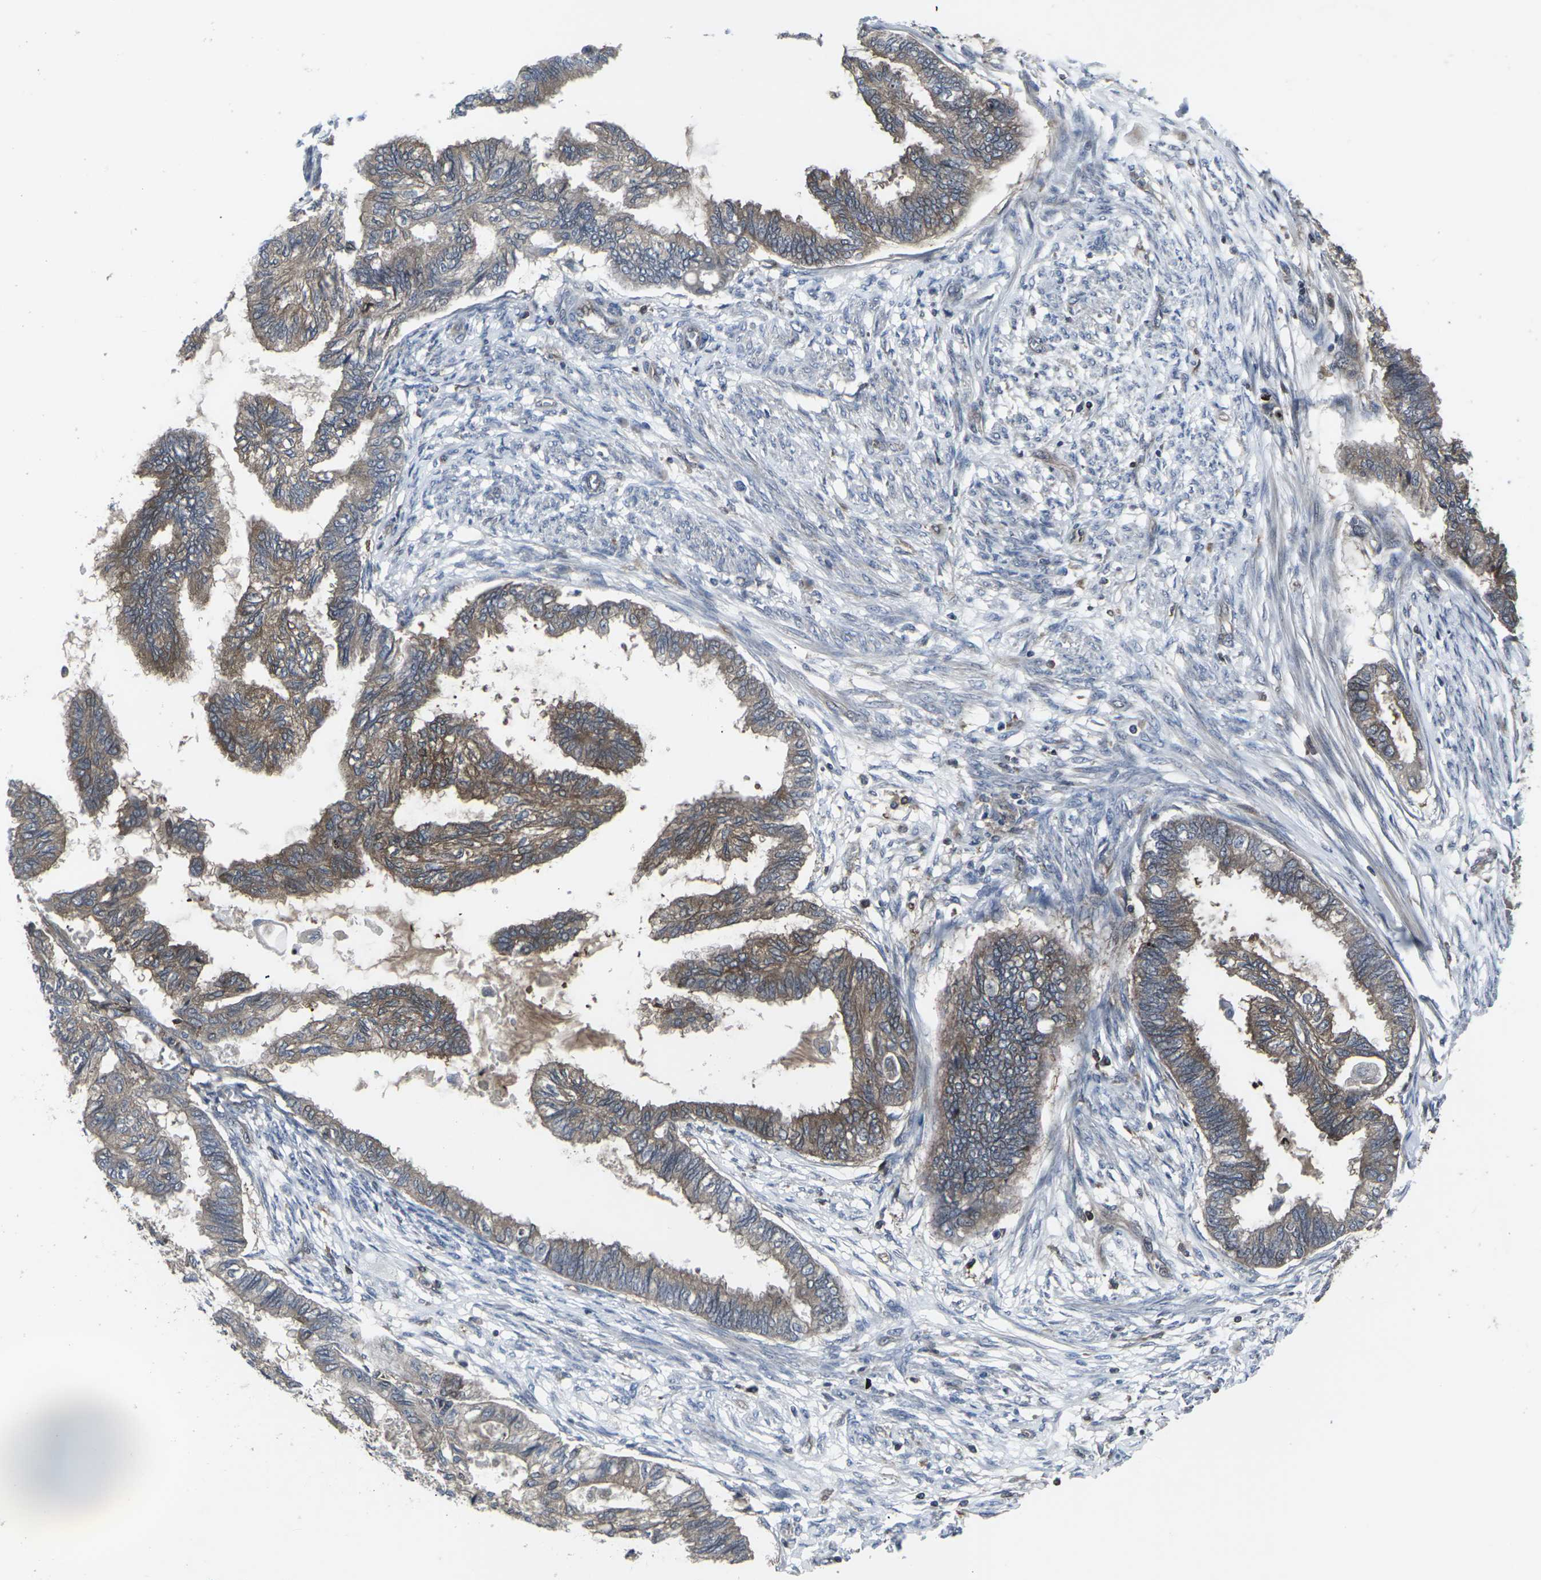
{"staining": {"intensity": "moderate", "quantity": ">75%", "location": "cytoplasmic/membranous"}, "tissue": "cervical cancer", "cell_type": "Tumor cells", "image_type": "cancer", "snomed": [{"axis": "morphology", "description": "Normal tissue, NOS"}, {"axis": "morphology", "description": "Adenocarcinoma, NOS"}, {"axis": "topography", "description": "Cervix"}, {"axis": "topography", "description": "Endometrium"}], "caption": "This is an image of IHC staining of cervical cancer (adenocarcinoma), which shows moderate staining in the cytoplasmic/membranous of tumor cells.", "gene": "HPRT1", "patient": {"sex": "female", "age": 86}}